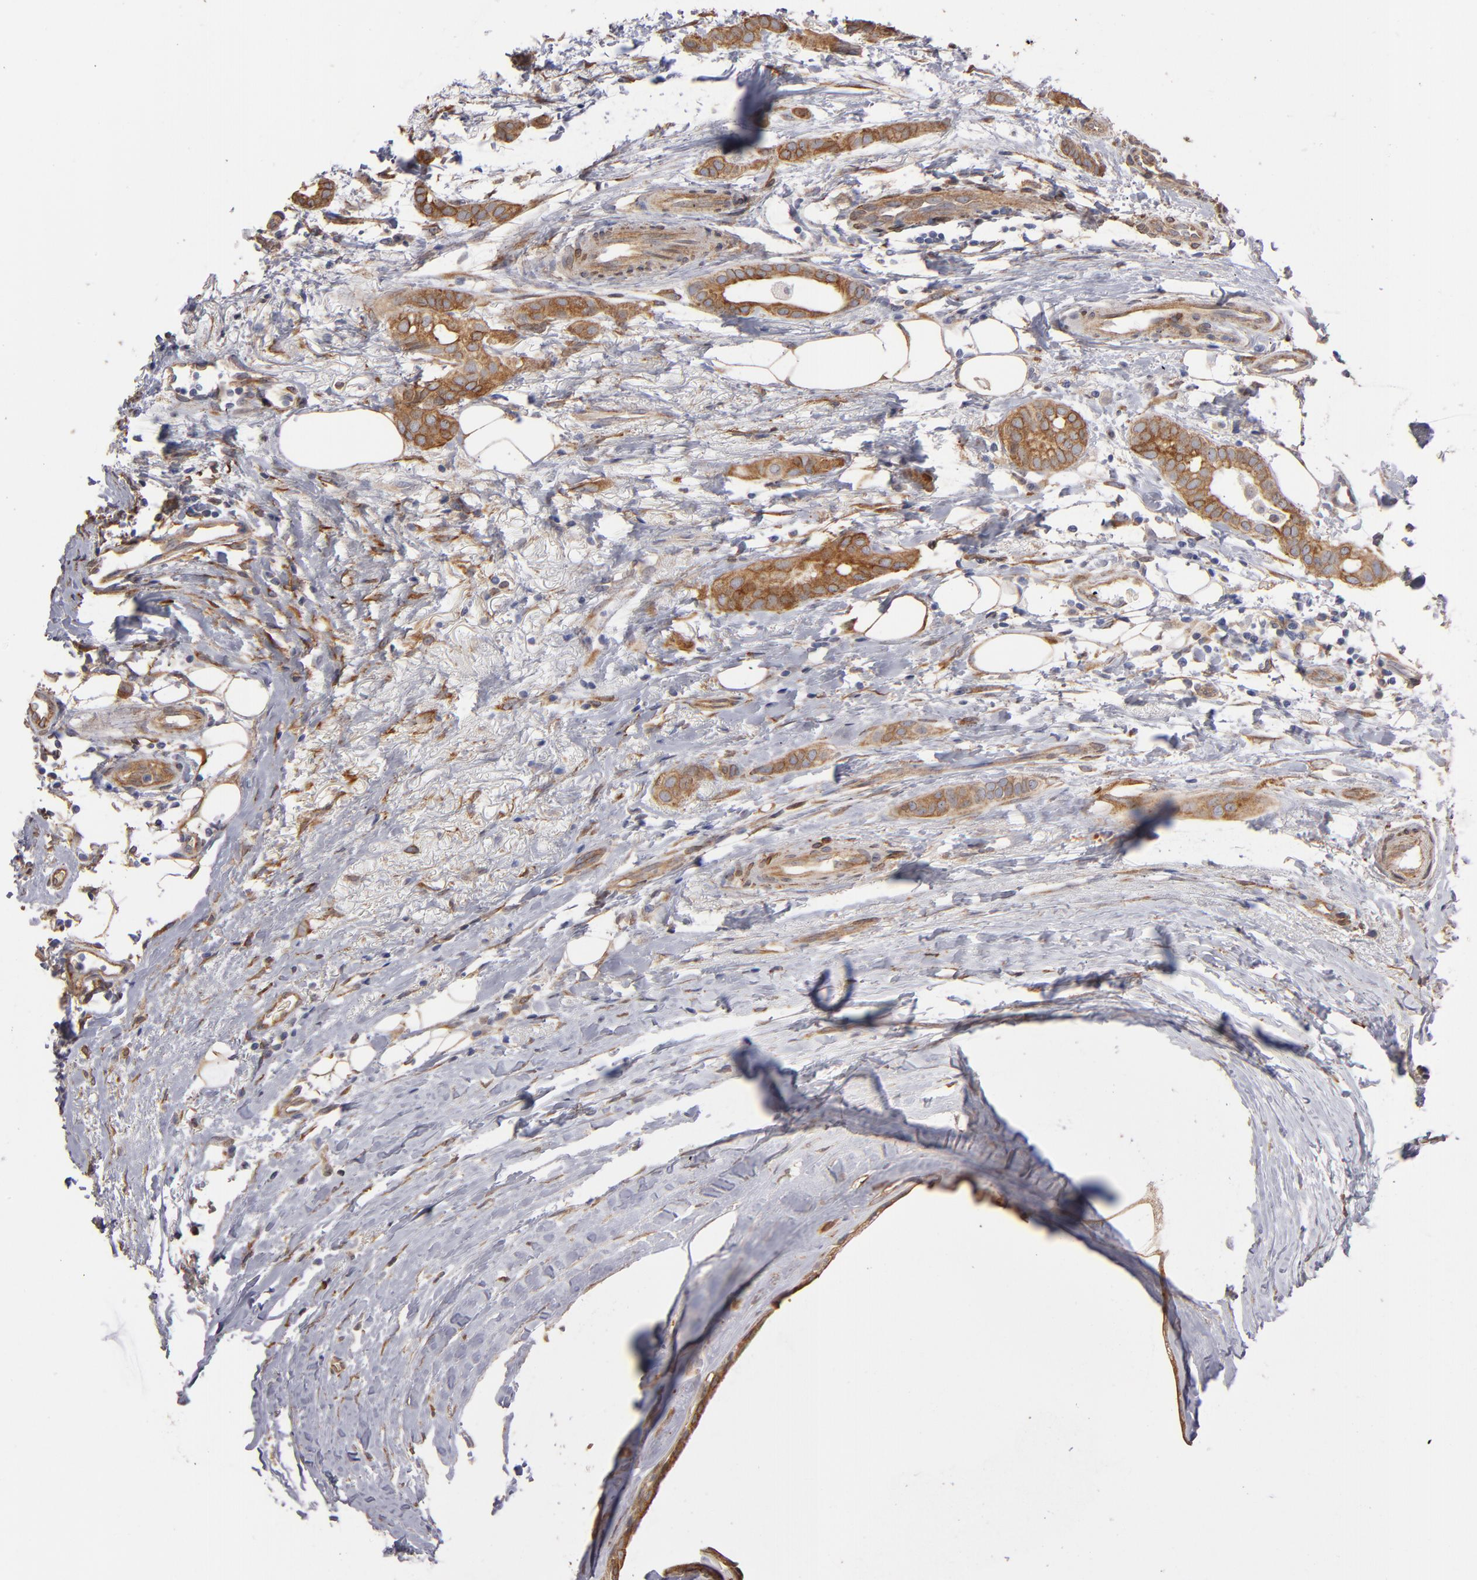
{"staining": {"intensity": "moderate", "quantity": ">75%", "location": "cytoplasmic/membranous"}, "tissue": "breast cancer", "cell_type": "Tumor cells", "image_type": "cancer", "snomed": [{"axis": "morphology", "description": "Duct carcinoma"}, {"axis": "topography", "description": "Breast"}], "caption": "Immunohistochemical staining of human breast infiltrating ductal carcinoma exhibits moderate cytoplasmic/membranous protein expression in about >75% of tumor cells.", "gene": "PGRMC1", "patient": {"sex": "female", "age": 54}}